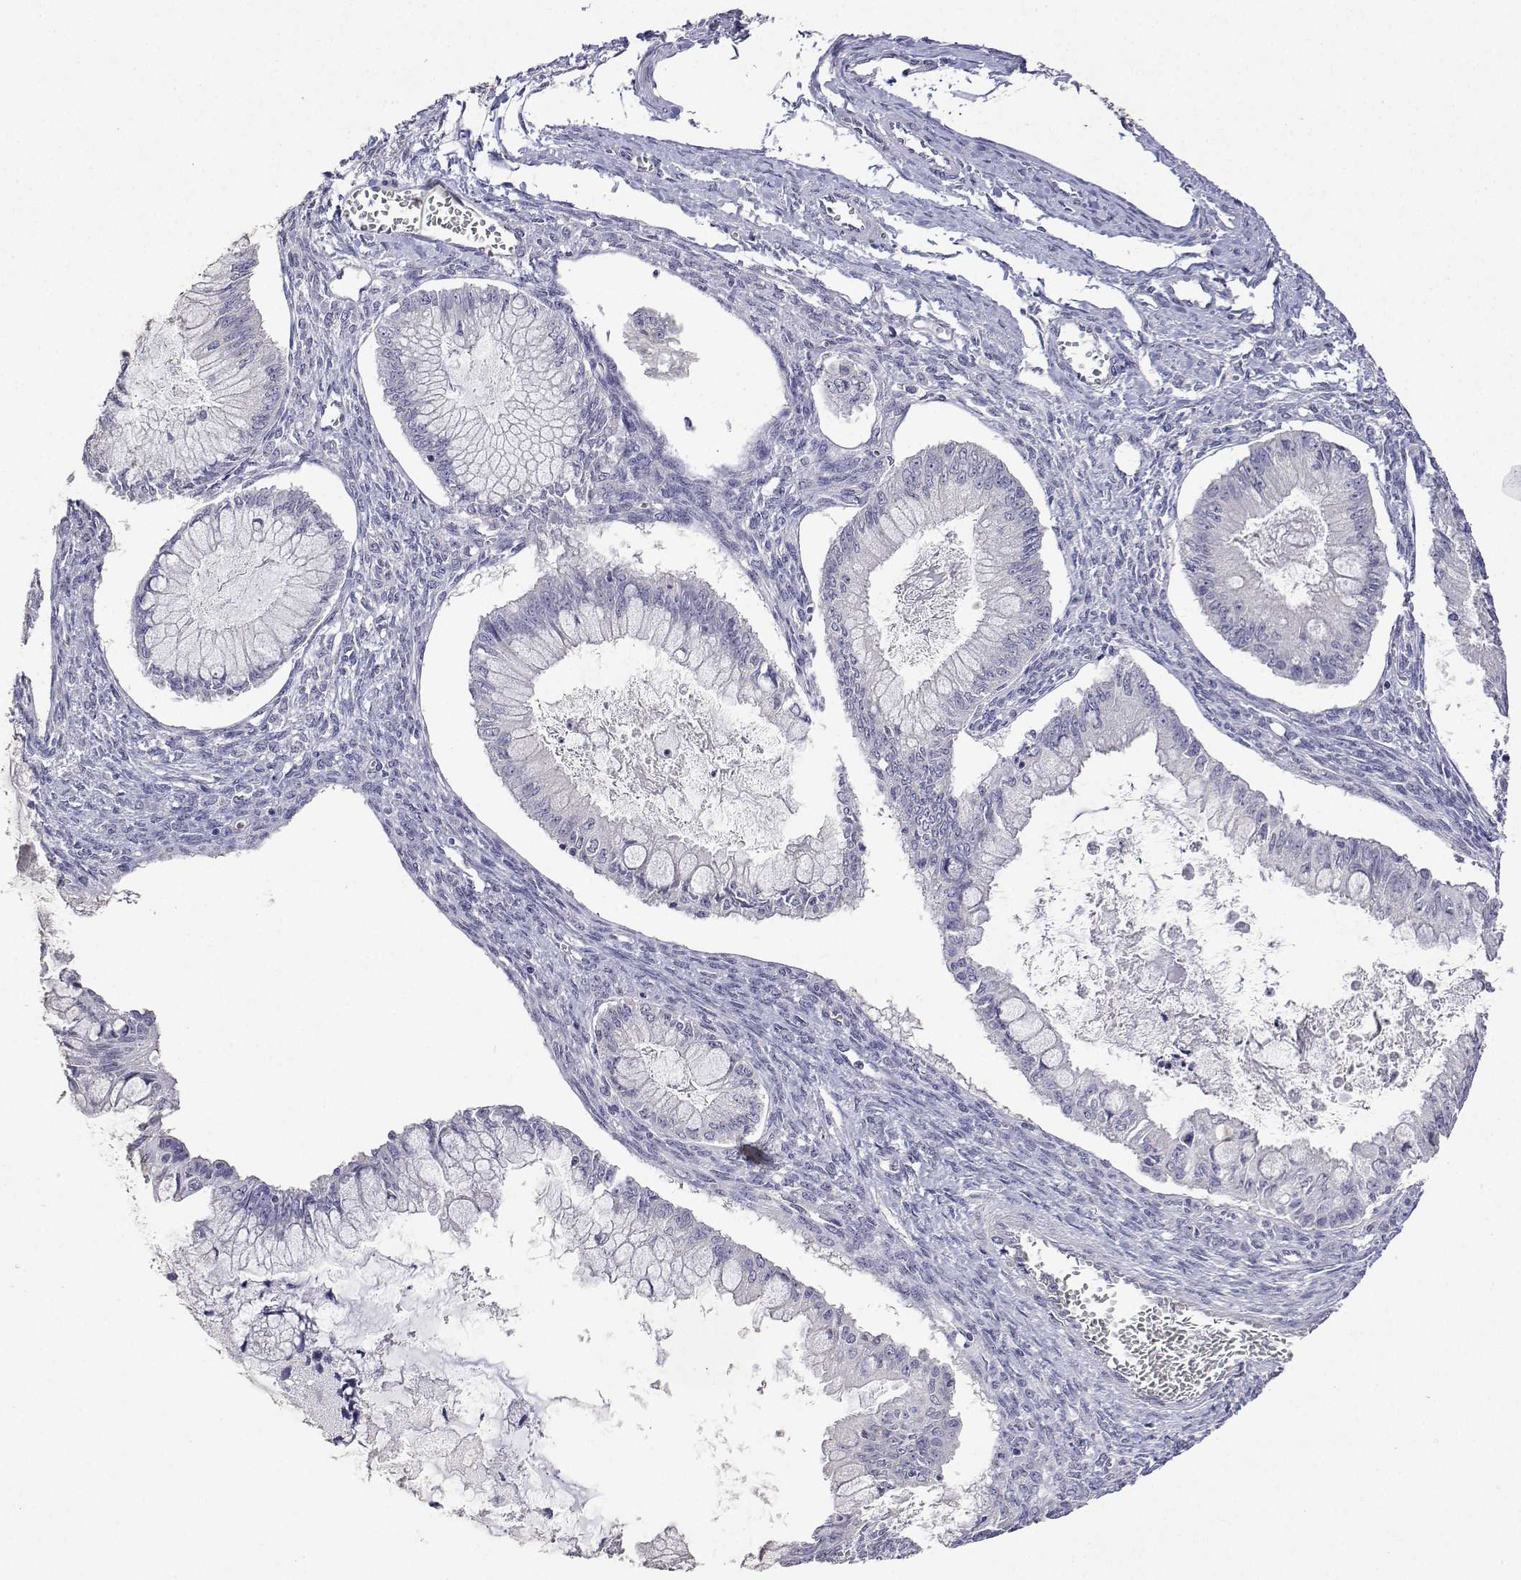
{"staining": {"intensity": "negative", "quantity": "none", "location": "none"}, "tissue": "ovarian cancer", "cell_type": "Tumor cells", "image_type": "cancer", "snomed": [{"axis": "morphology", "description": "Cystadenocarcinoma, mucinous, NOS"}, {"axis": "topography", "description": "Ovary"}], "caption": "Immunohistochemistry of ovarian mucinous cystadenocarcinoma demonstrates no positivity in tumor cells.", "gene": "PLCB1", "patient": {"sex": "female", "age": 34}}